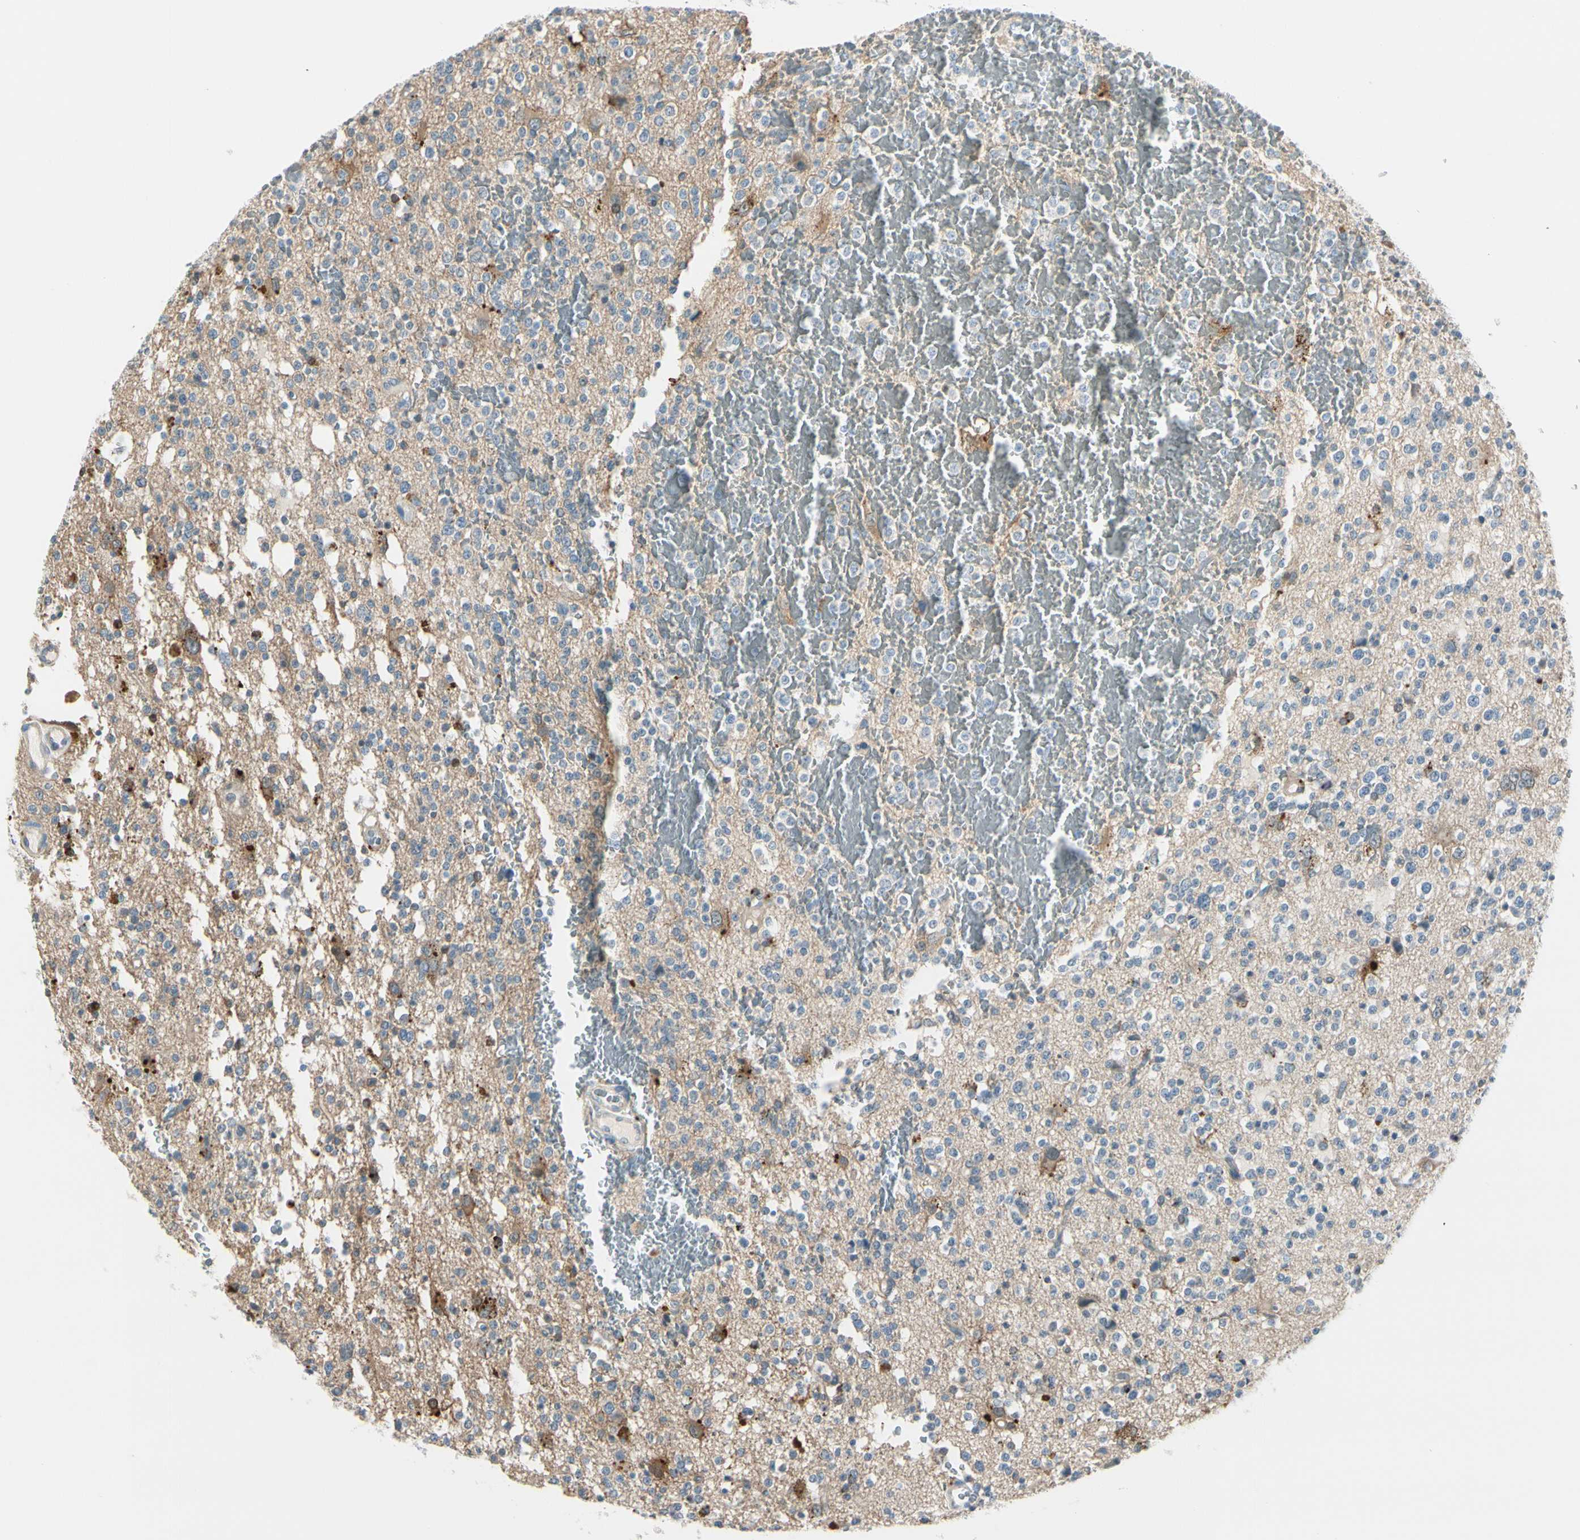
{"staining": {"intensity": "negative", "quantity": "none", "location": "none"}, "tissue": "glioma", "cell_type": "Tumor cells", "image_type": "cancer", "snomed": [{"axis": "morphology", "description": "Glioma, malignant, High grade"}, {"axis": "topography", "description": "Brain"}], "caption": "A micrograph of malignant glioma (high-grade) stained for a protein demonstrates no brown staining in tumor cells. The staining is performed using DAB (3,3'-diaminobenzidine) brown chromogen with nuclei counter-stained in using hematoxylin.", "gene": "PEBP1", "patient": {"sex": "male", "age": 47}}